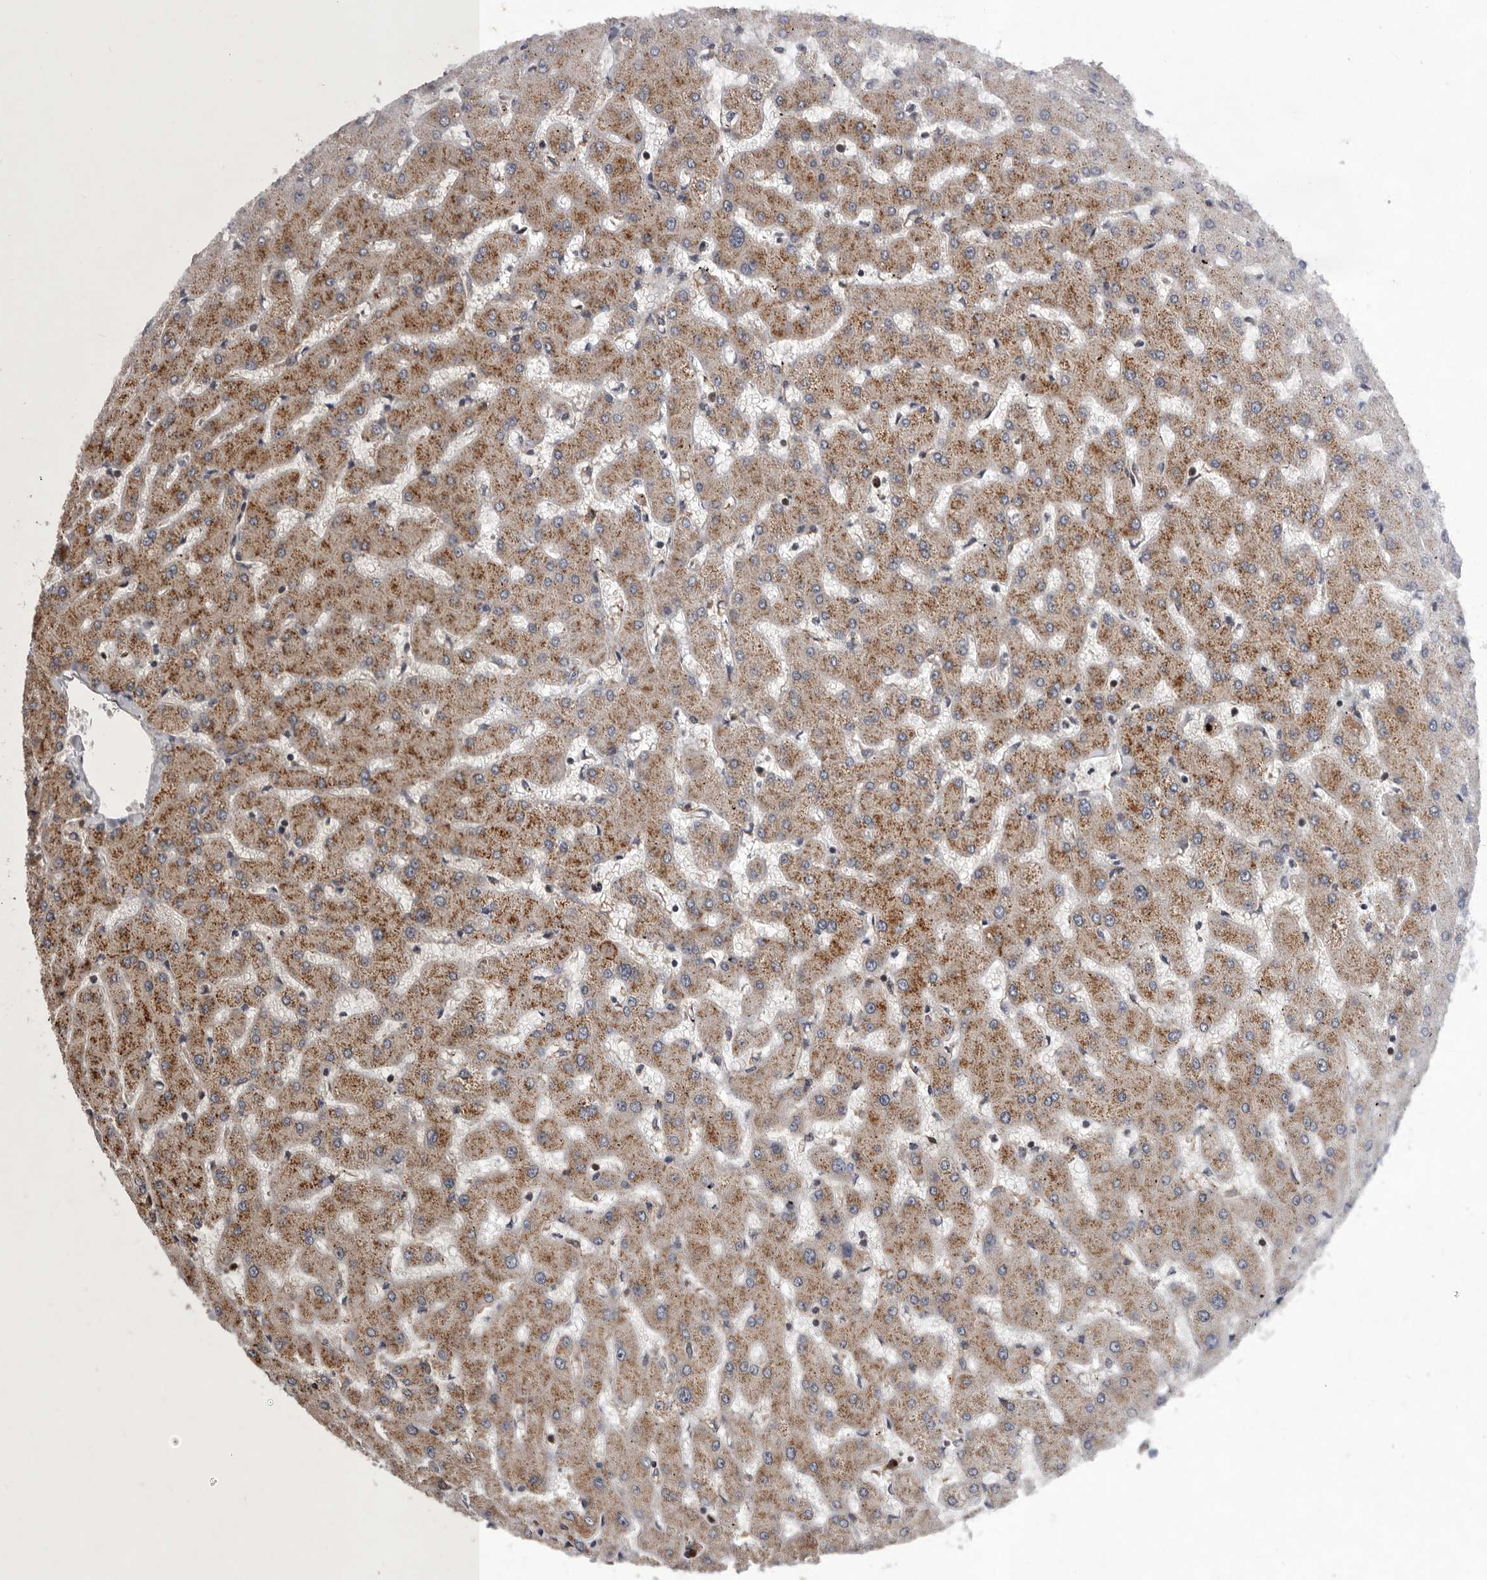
{"staining": {"intensity": "moderate", "quantity": ">75%", "location": "cytoplasmic/membranous"}, "tissue": "liver", "cell_type": "Cholangiocytes", "image_type": "normal", "snomed": [{"axis": "morphology", "description": "Normal tissue, NOS"}, {"axis": "topography", "description": "Liver"}], "caption": "IHC image of benign liver stained for a protein (brown), which reveals medium levels of moderate cytoplasmic/membranous staining in about >75% of cholangiocytes.", "gene": "GADD45B", "patient": {"sex": "female", "age": 63}}